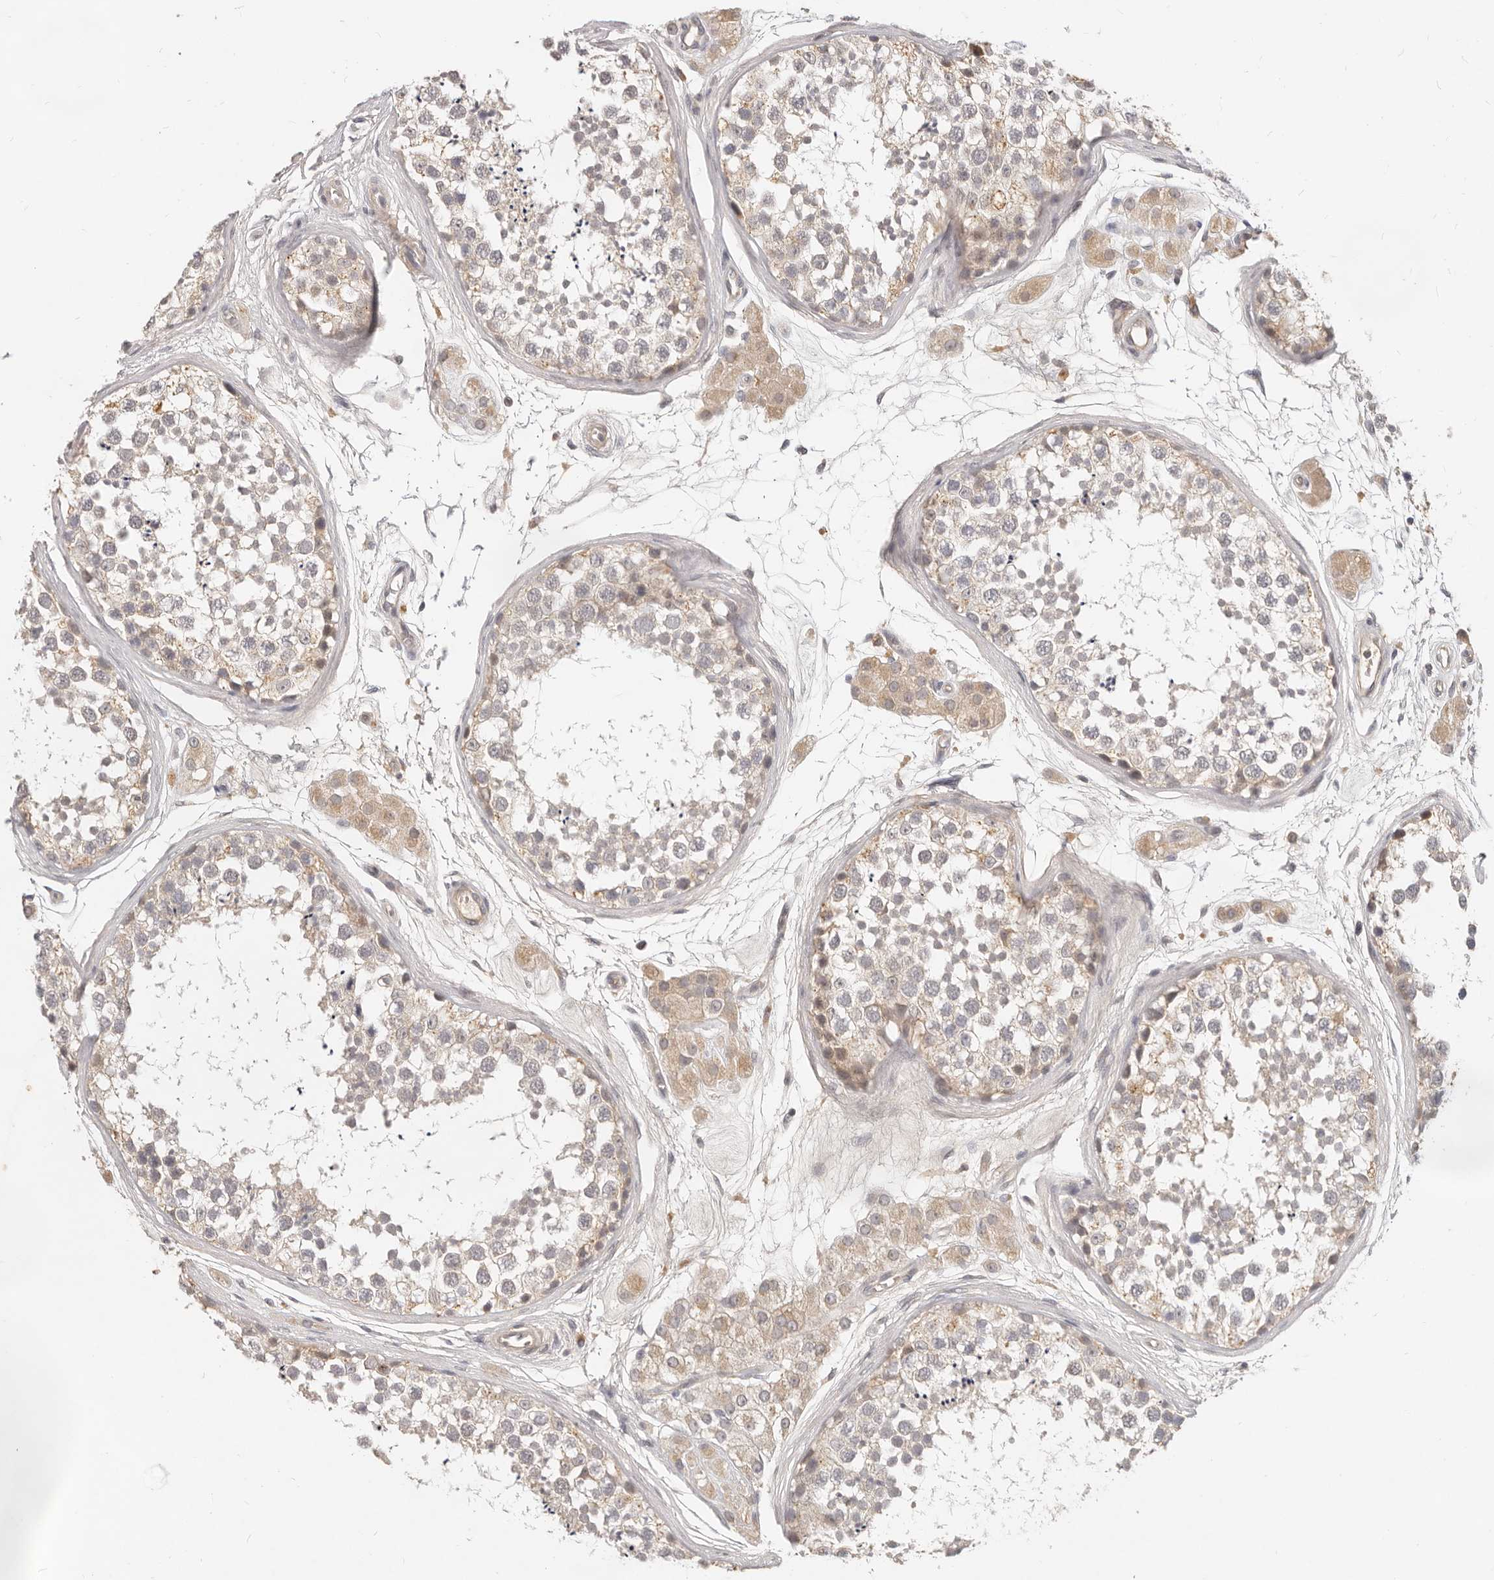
{"staining": {"intensity": "weak", "quantity": "25%-75%", "location": "cytoplasmic/membranous"}, "tissue": "testis", "cell_type": "Cells in seminiferous ducts", "image_type": "normal", "snomed": [{"axis": "morphology", "description": "Normal tissue, NOS"}, {"axis": "topography", "description": "Testis"}], "caption": "Immunohistochemistry image of normal testis: human testis stained using immunohistochemistry displays low levels of weak protein expression localized specifically in the cytoplasmic/membranous of cells in seminiferous ducts, appearing as a cytoplasmic/membranous brown color.", "gene": "USP49", "patient": {"sex": "male", "age": 56}}